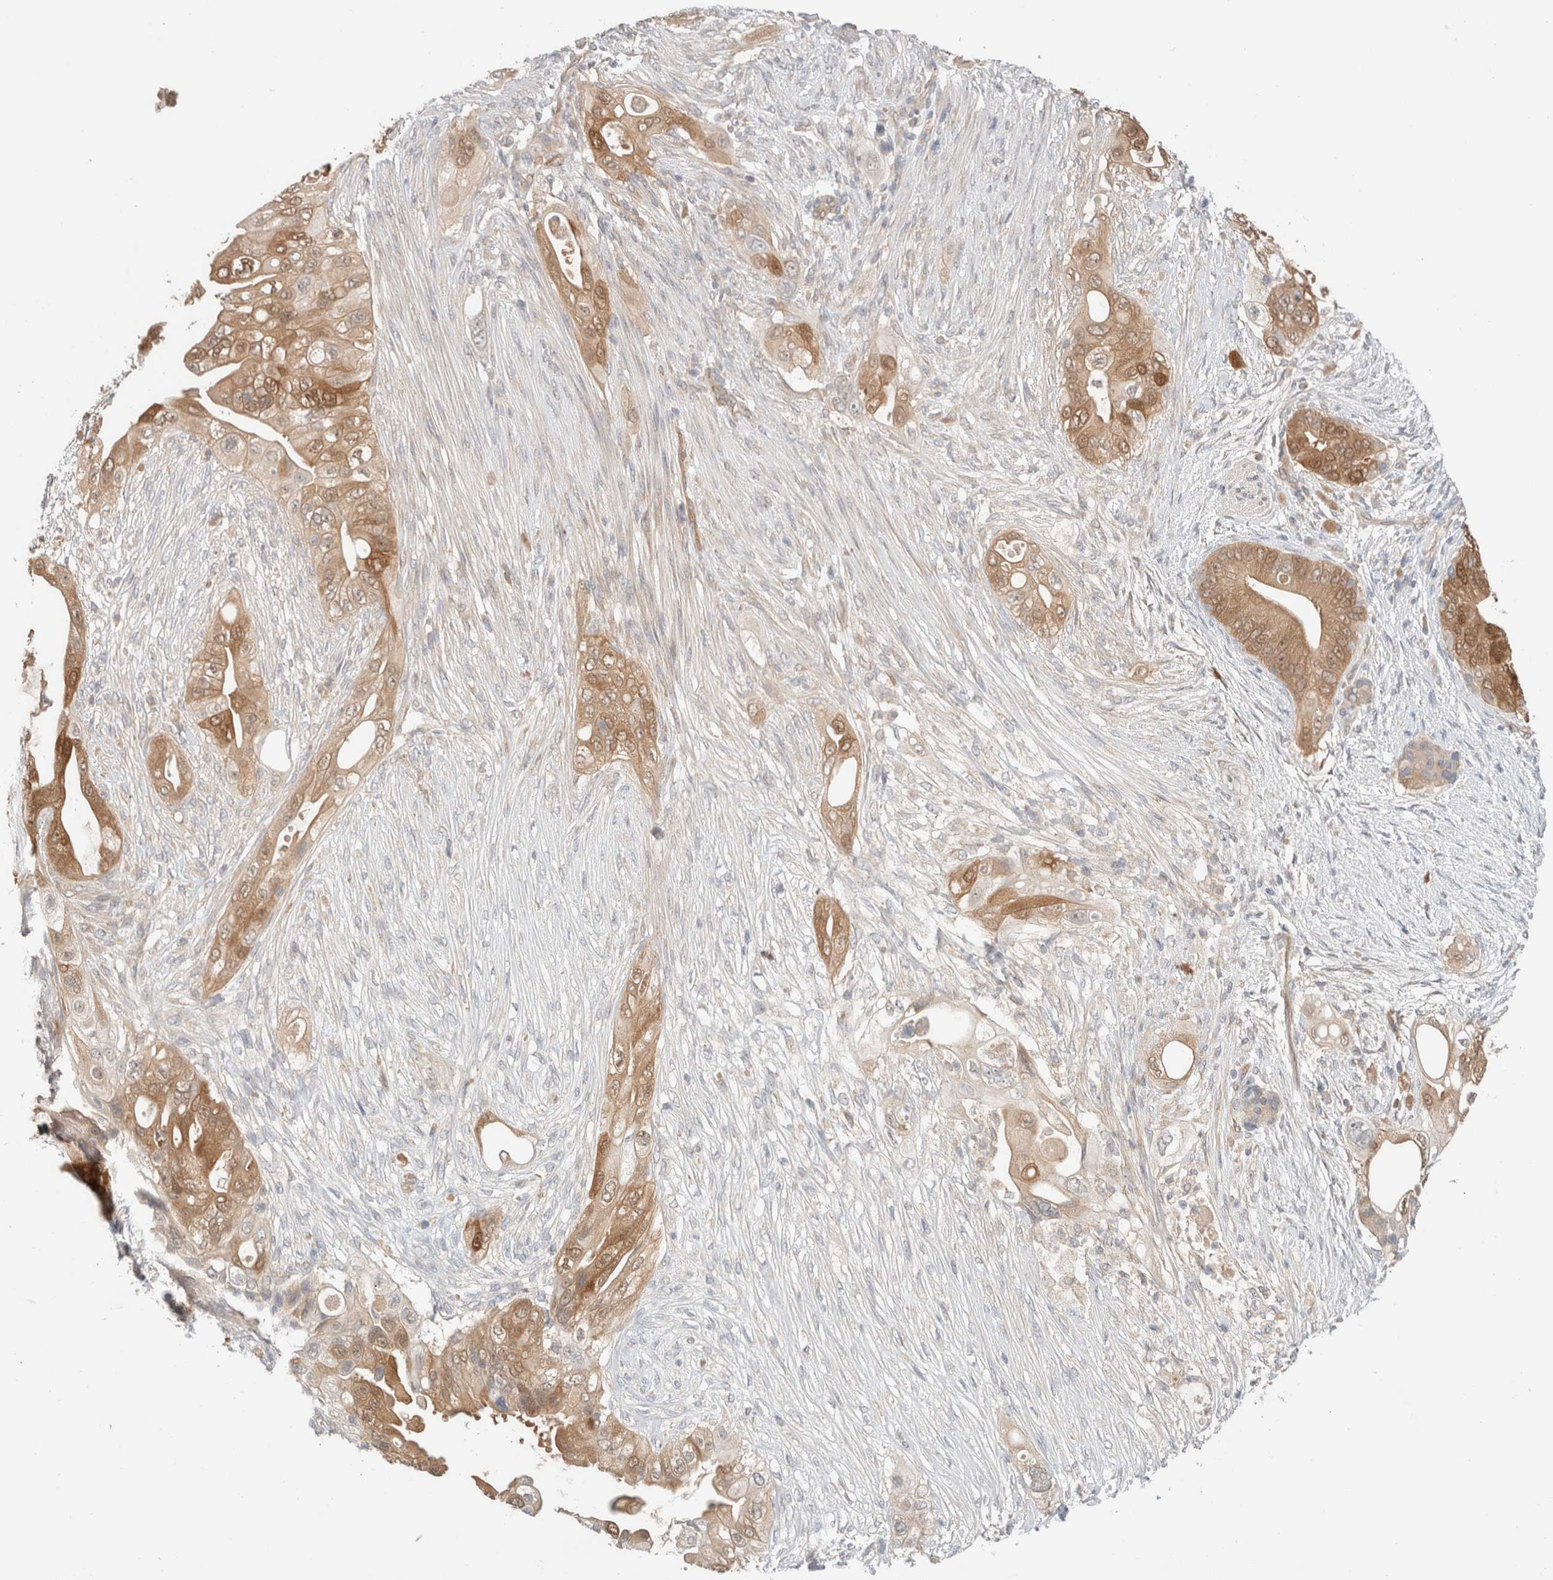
{"staining": {"intensity": "strong", "quantity": ">75%", "location": "cytoplasmic/membranous,nuclear"}, "tissue": "pancreatic cancer", "cell_type": "Tumor cells", "image_type": "cancer", "snomed": [{"axis": "morphology", "description": "Adenocarcinoma, NOS"}, {"axis": "topography", "description": "Pancreas"}], "caption": "Immunohistochemistry photomicrograph of human pancreatic cancer stained for a protein (brown), which displays high levels of strong cytoplasmic/membranous and nuclear positivity in approximately >75% of tumor cells.", "gene": "CA13", "patient": {"sex": "male", "age": 53}}